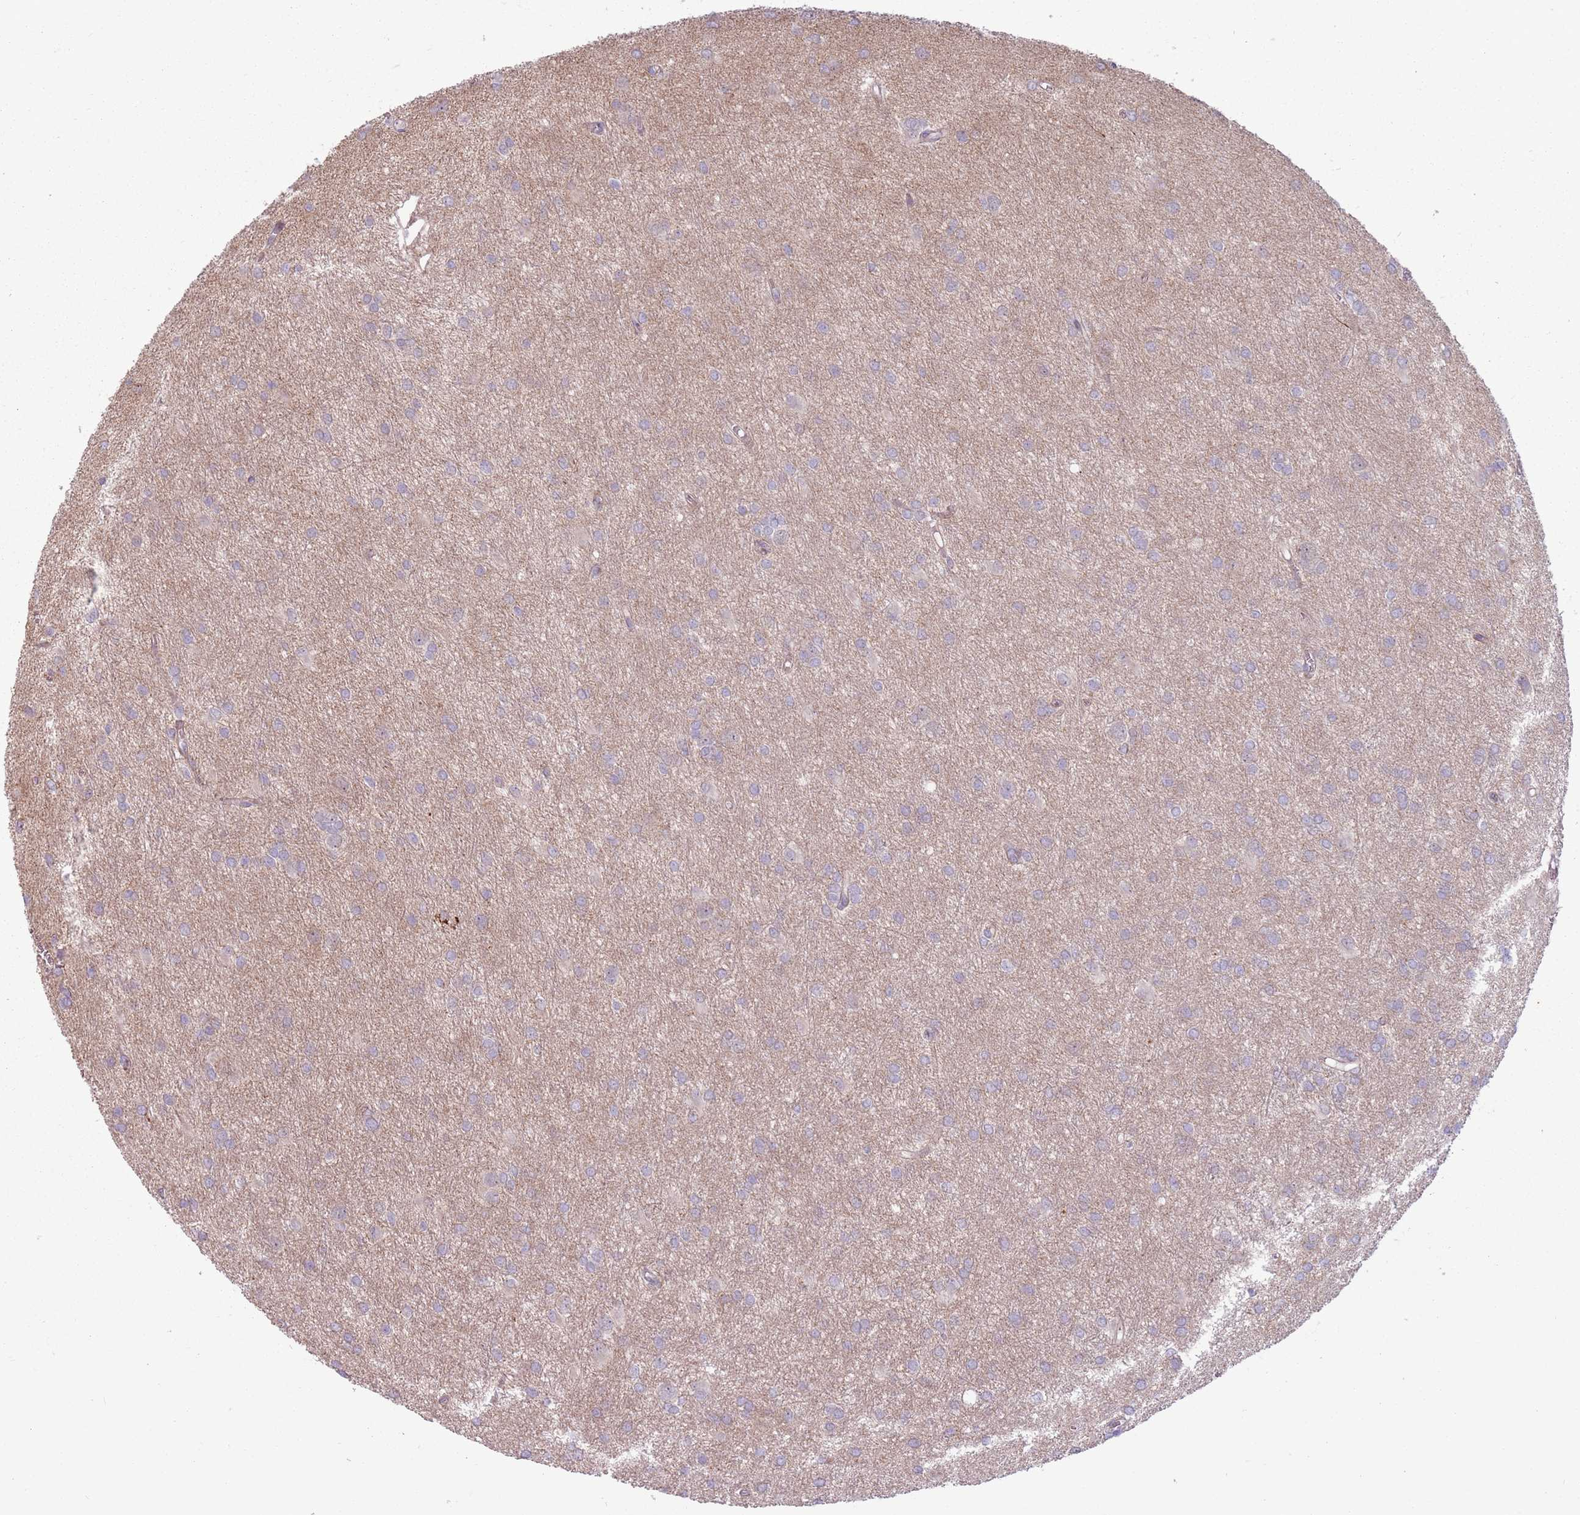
{"staining": {"intensity": "negative", "quantity": "none", "location": "none"}, "tissue": "glioma", "cell_type": "Tumor cells", "image_type": "cancer", "snomed": [{"axis": "morphology", "description": "Glioma, malignant, High grade"}, {"axis": "topography", "description": "Brain"}], "caption": "DAB (3,3'-diaminobenzidine) immunohistochemical staining of malignant glioma (high-grade) shows no significant expression in tumor cells.", "gene": "CCDC150", "patient": {"sex": "female", "age": 50}}